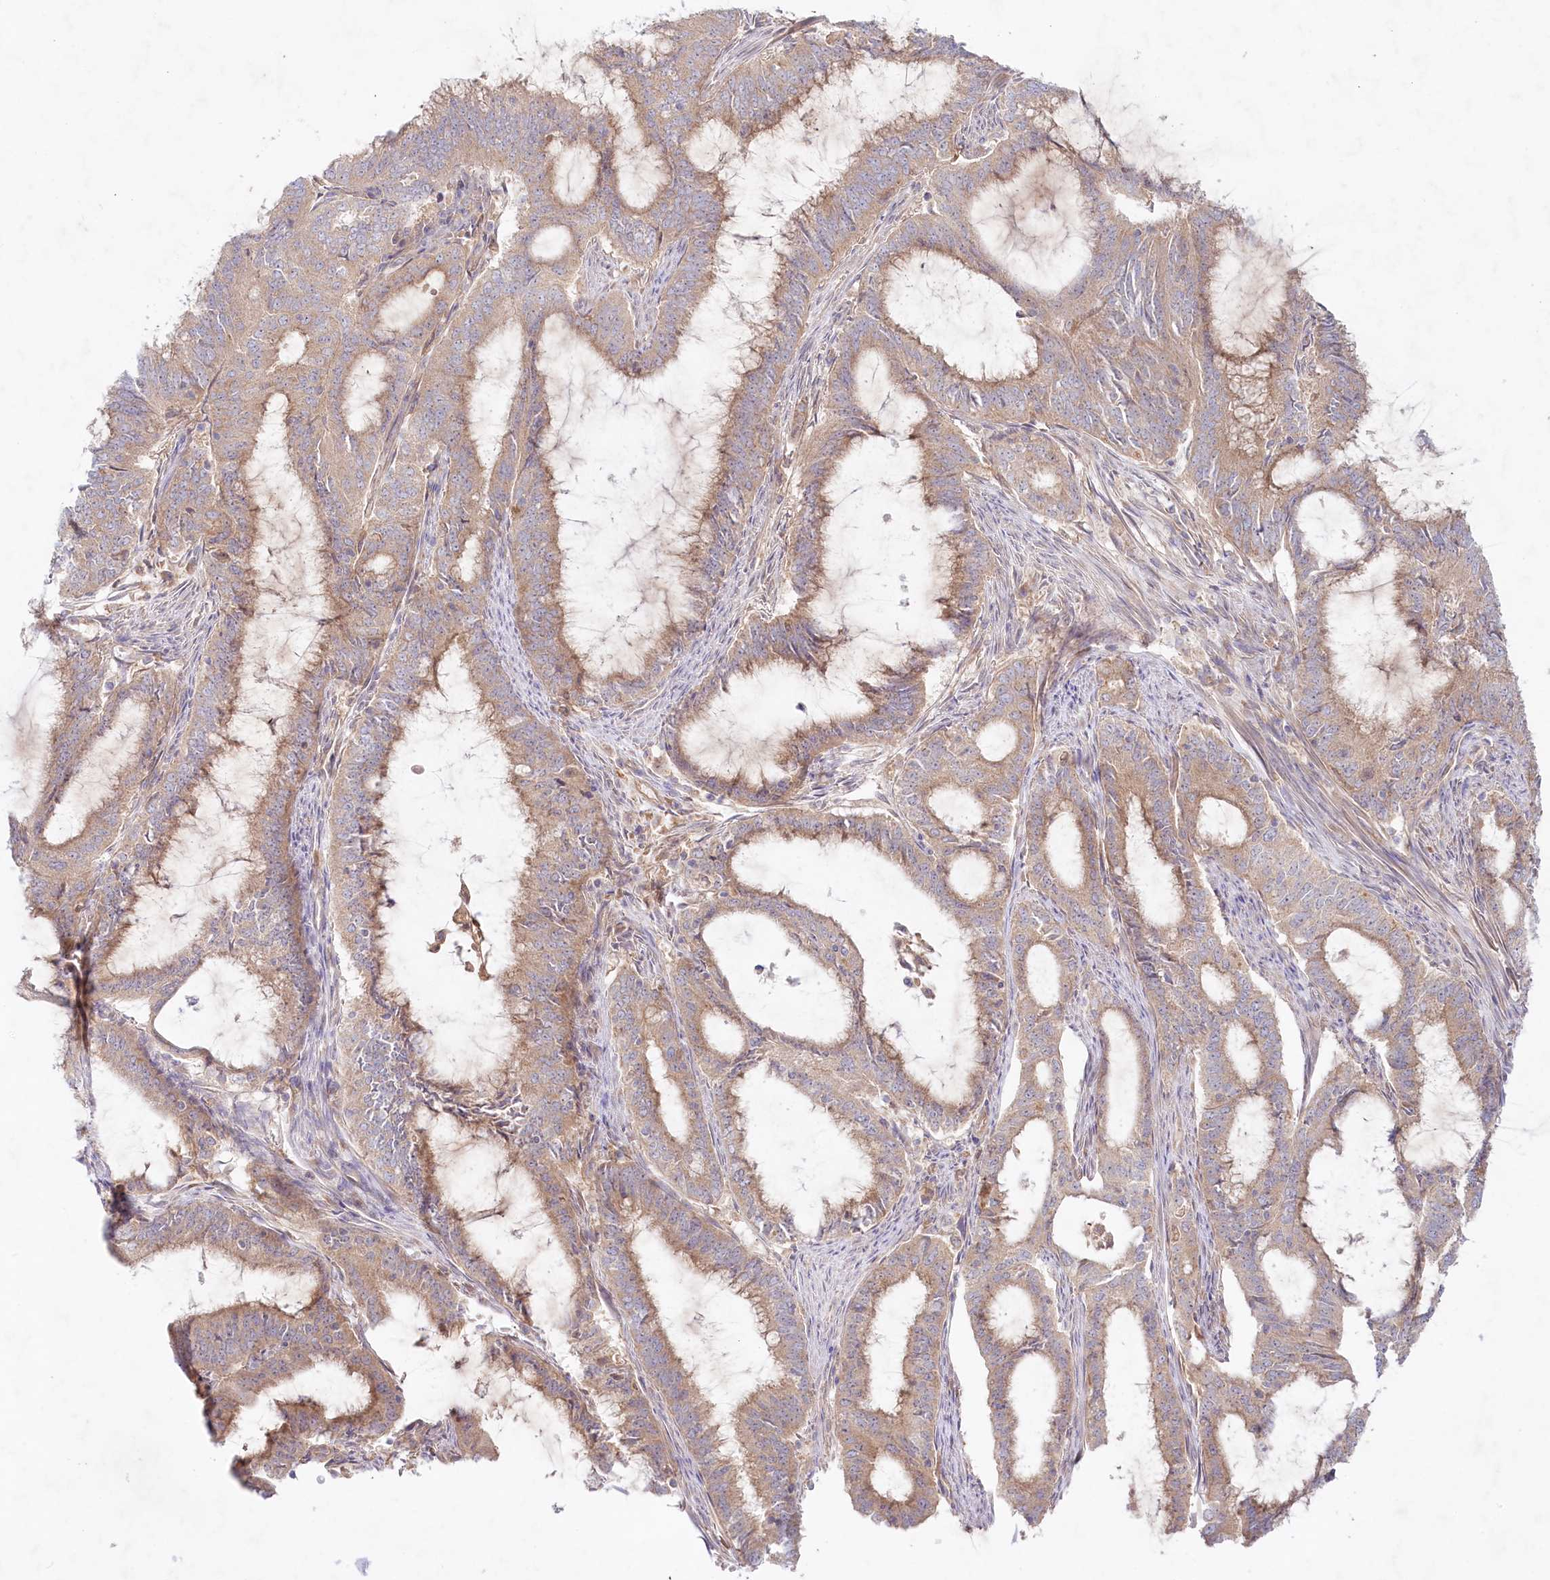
{"staining": {"intensity": "moderate", "quantity": ">75%", "location": "cytoplasmic/membranous"}, "tissue": "endometrial cancer", "cell_type": "Tumor cells", "image_type": "cancer", "snomed": [{"axis": "morphology", "description": "Adenocarcinoma, NOS"}, {"axis": "topography", "description": "Endometrium"}], "caption": "Human endometrial cancer stained with a protein marker shows moderate staining in tumor cells.", "gene": "TNIP1", "patient": {"sex": "female", "age": 51}}